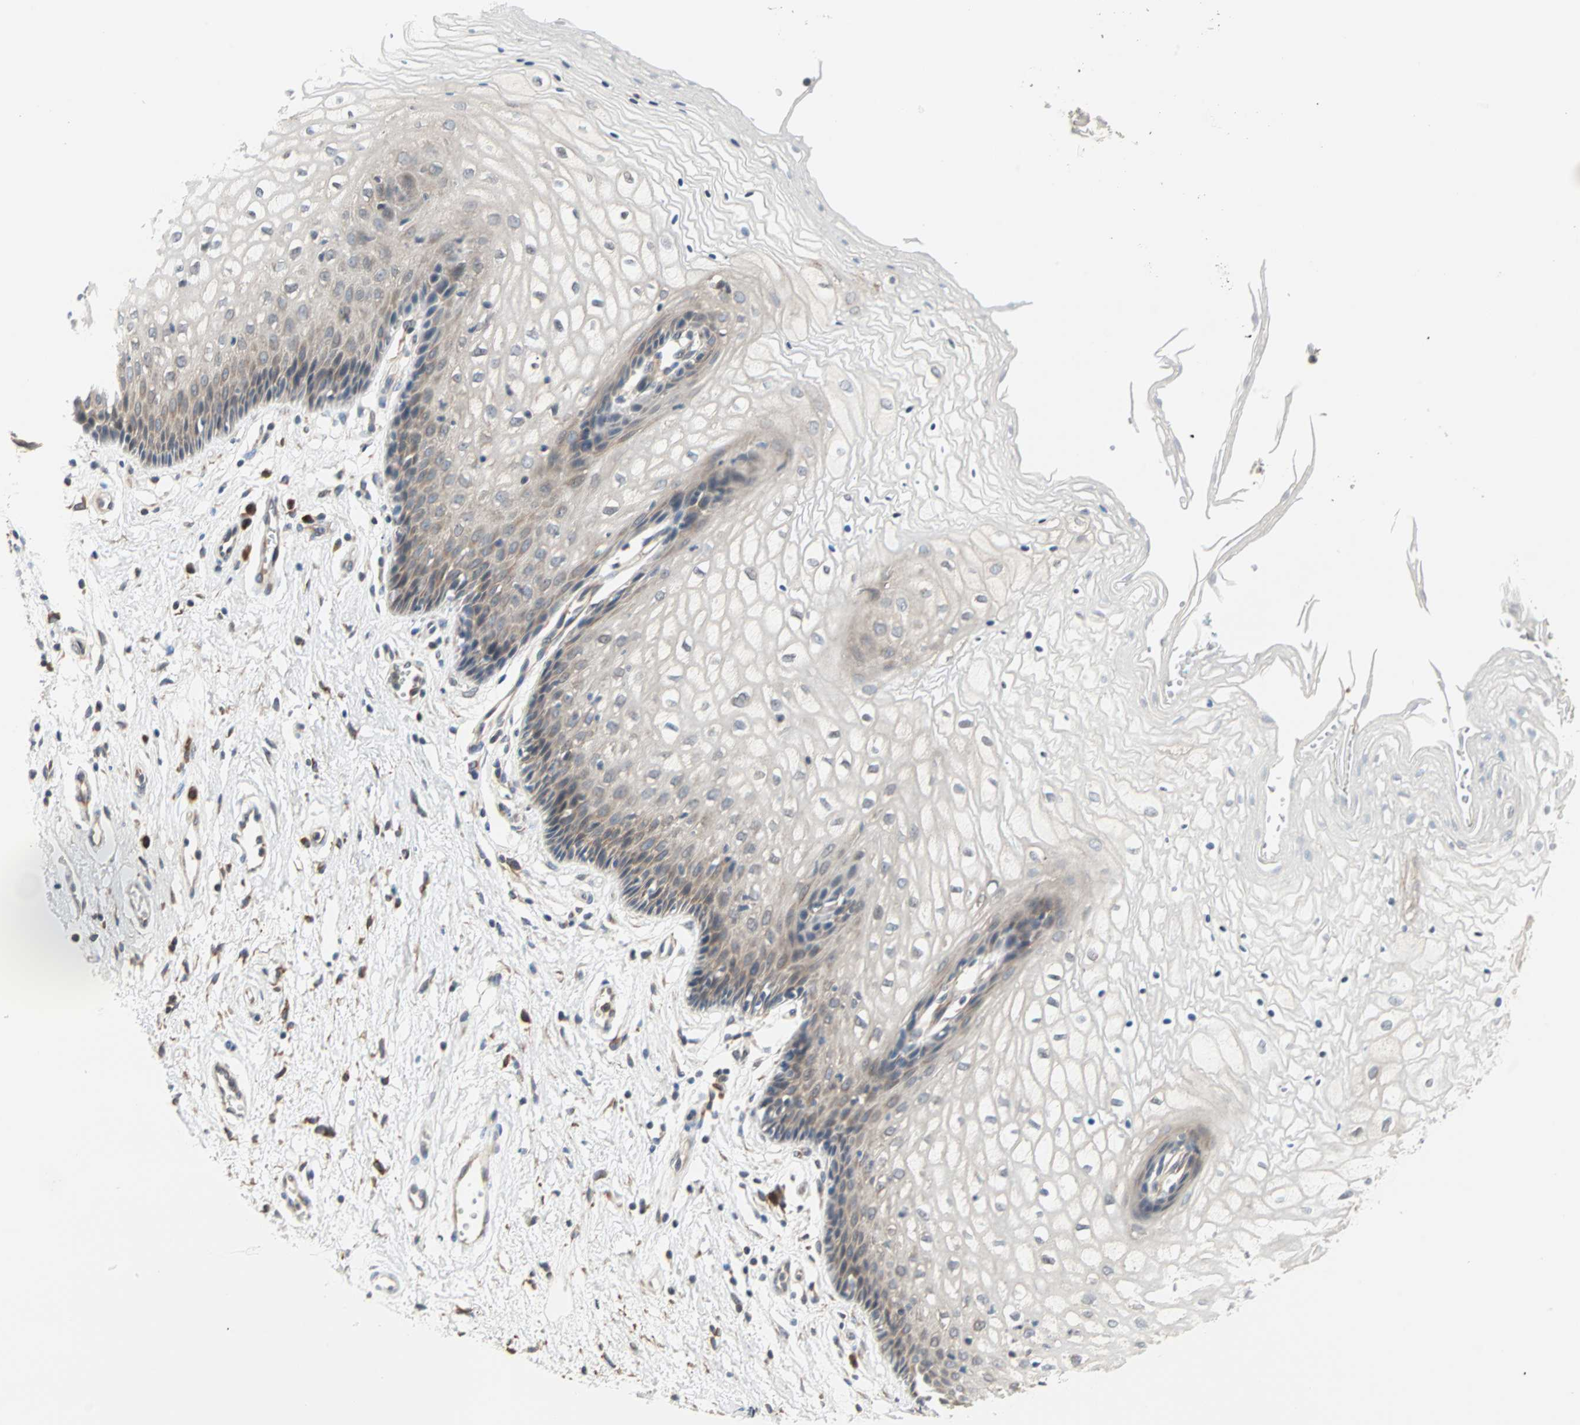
{"staining": {"intensity": "weak", "quantity": "<25%", "location": "cytoplasmic/membranous"}, "tissue": "vagina", "cell_type": "Squamous epithelial cells", "image_type": "normal", "snomed": [{"axis": "morphology", "description": "Normal tissue, NOS"}, {"axis": "topography", "description": "Vagina"}], "caption": "The micrograph demonstrates no staining of squamous epithelial cells in benign vagina.", "gene": "SAR1A", "patient": {"sex": "female", "age": 34}}